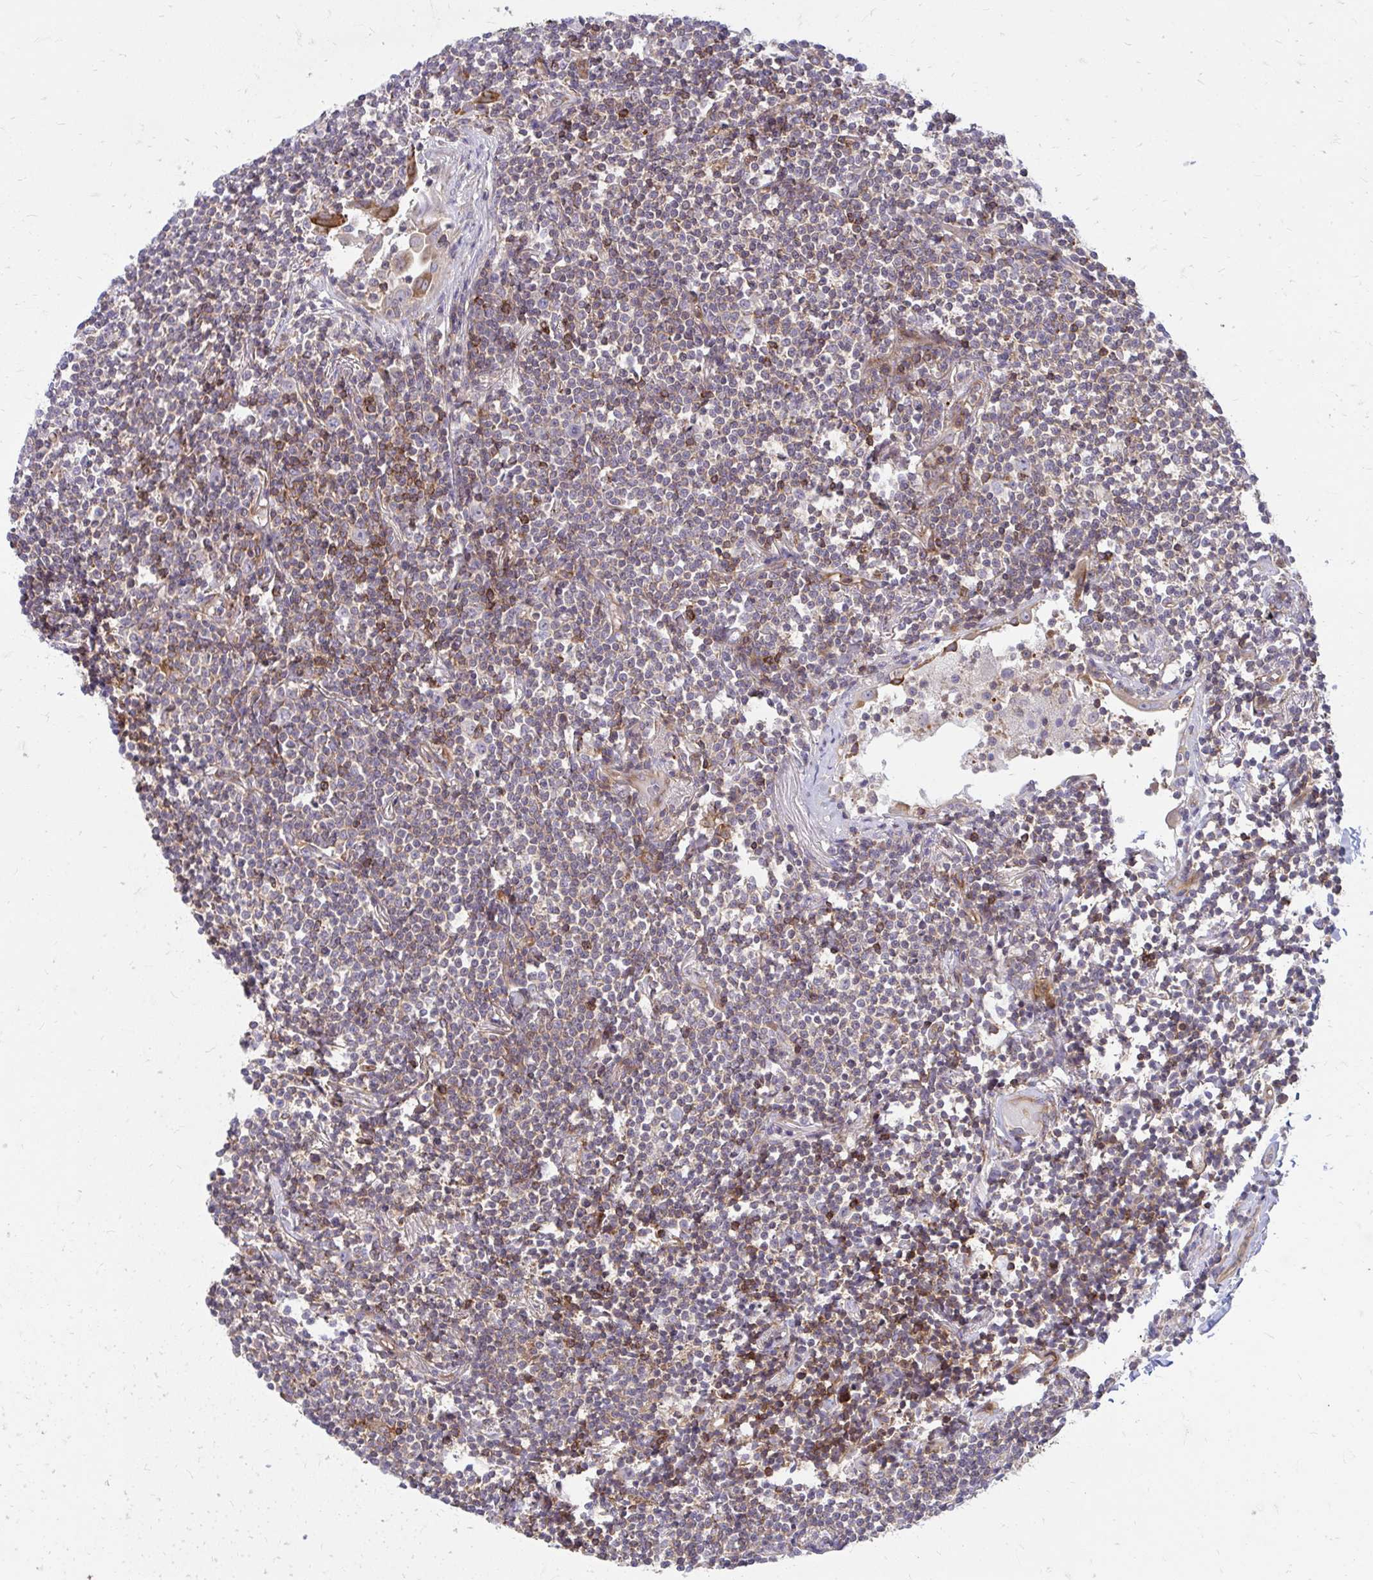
{"staining": {"intensity": "weak", "quantity": "25%-75%", "location": "cytoplasmic/membranous"}, "tissue": "lymphoma", "cell_type": "Tumor cells", "image_type": "cancer", "snomed": [{"axis": "morphology", "description": "Malignant lymphoma, non-Hodgkin's type, Low grade"}, {"axis": "topography", "description": "Lung"}], "caption": "Low-grade malignant lymphoma, non-Hodgkin's type tissue reveals weak cytoplasmic/membranous expression in about 25%-75% of tumor cells, visualized by immunohistochemistry.", "gene": "ASAP1", "patient": {"sex": "female", "age": 71}}